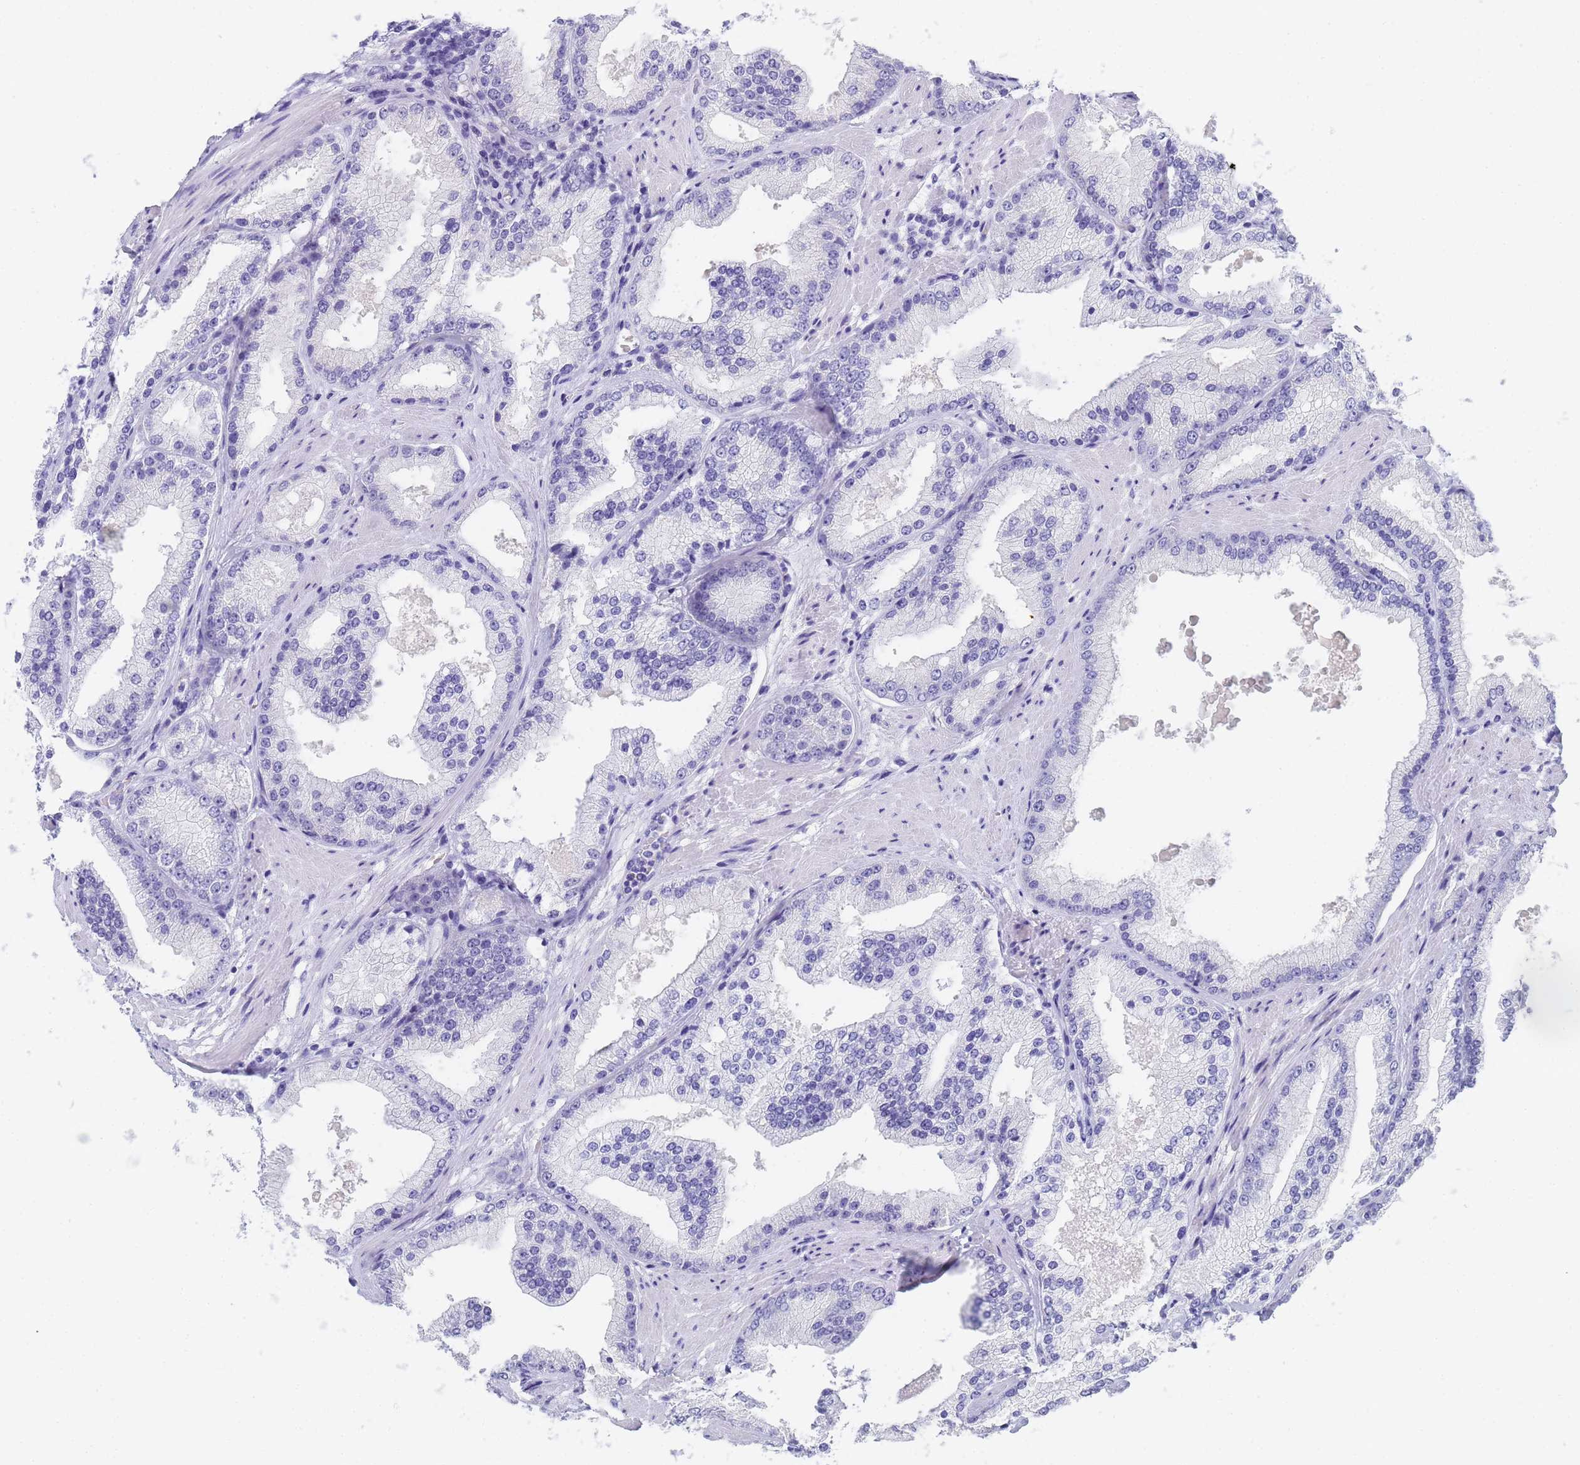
{"staining": {"intensity": "negative", "quantity": "none", "location": "none"}, "tissue": "prostate cancer", "cell_type": "Tumor cells", "image_type": "cancer", "snomed": [{"axis": "morphology", "description": "Adenocarcinoma, Low grade"}, {"axis": "topography", "description": "Prostate"}], "caption": "An image of prostate adenocarcinoma (low-grade) stained for a protein exhibits no brown staining in tumor cells. Nuclei are stained in blue.", "gene": "STATH", "patient": {"sex": "male", "age": 67}}